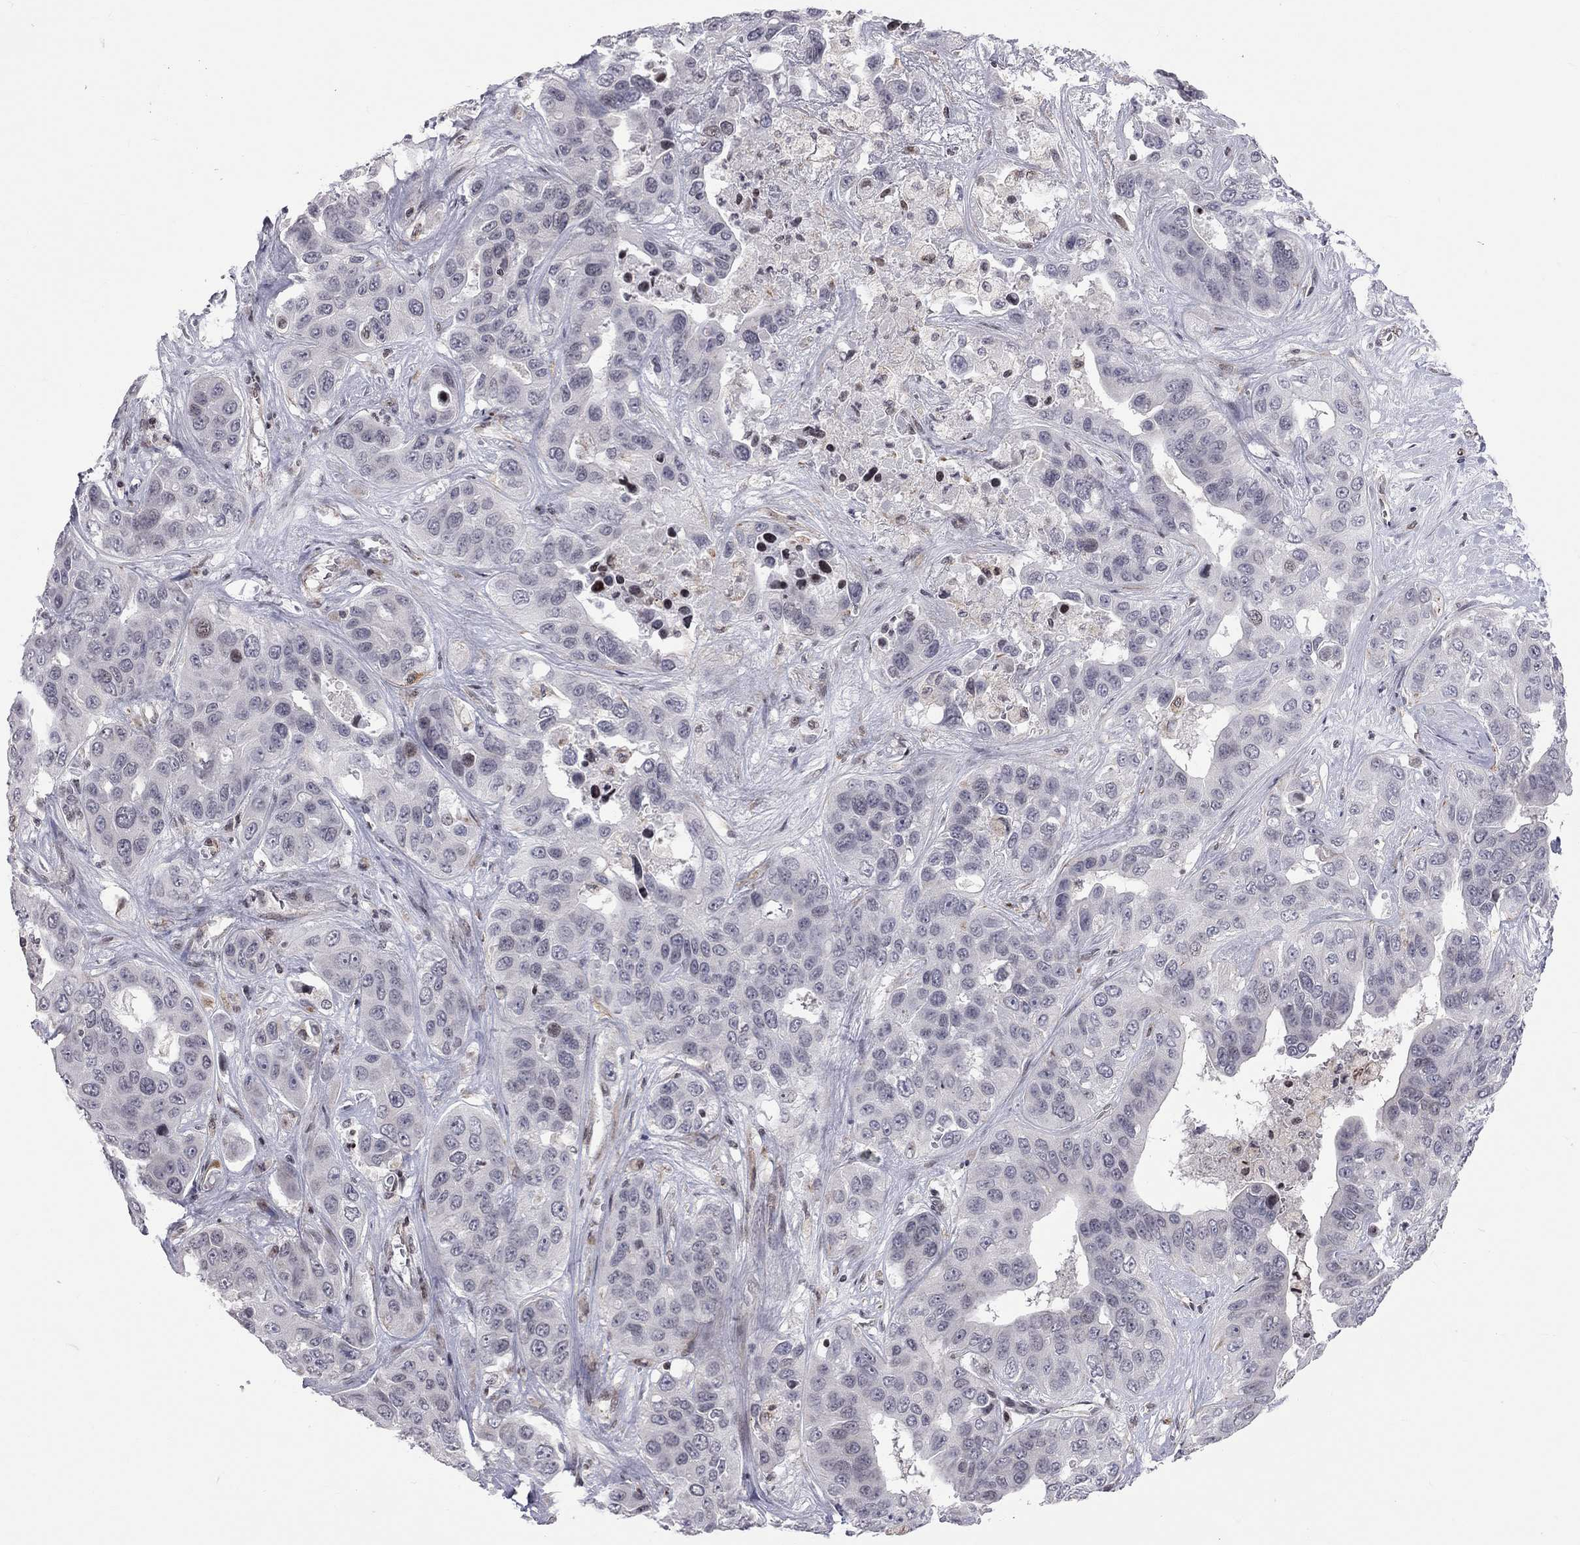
{"staining": {"intensity": "negative", "quantity": "none", "location": "none"}, "tissue": "liver cancer", "cell_type": "Tumor cells", "image_type": "cancer", "snomed": [{"axis": "morphology", "description": "Cholangiocarcinoma"}, {"axis": "topography", "description": "Liver"}], "caption": "Tumor cells are negative for protein expression in human liver cancer (cholangiocarcinoma). (IHC, brightfield microscopy, high magnification).", "gene": "MTNR1B", "patient": {"sex": "female", "age": 52}}